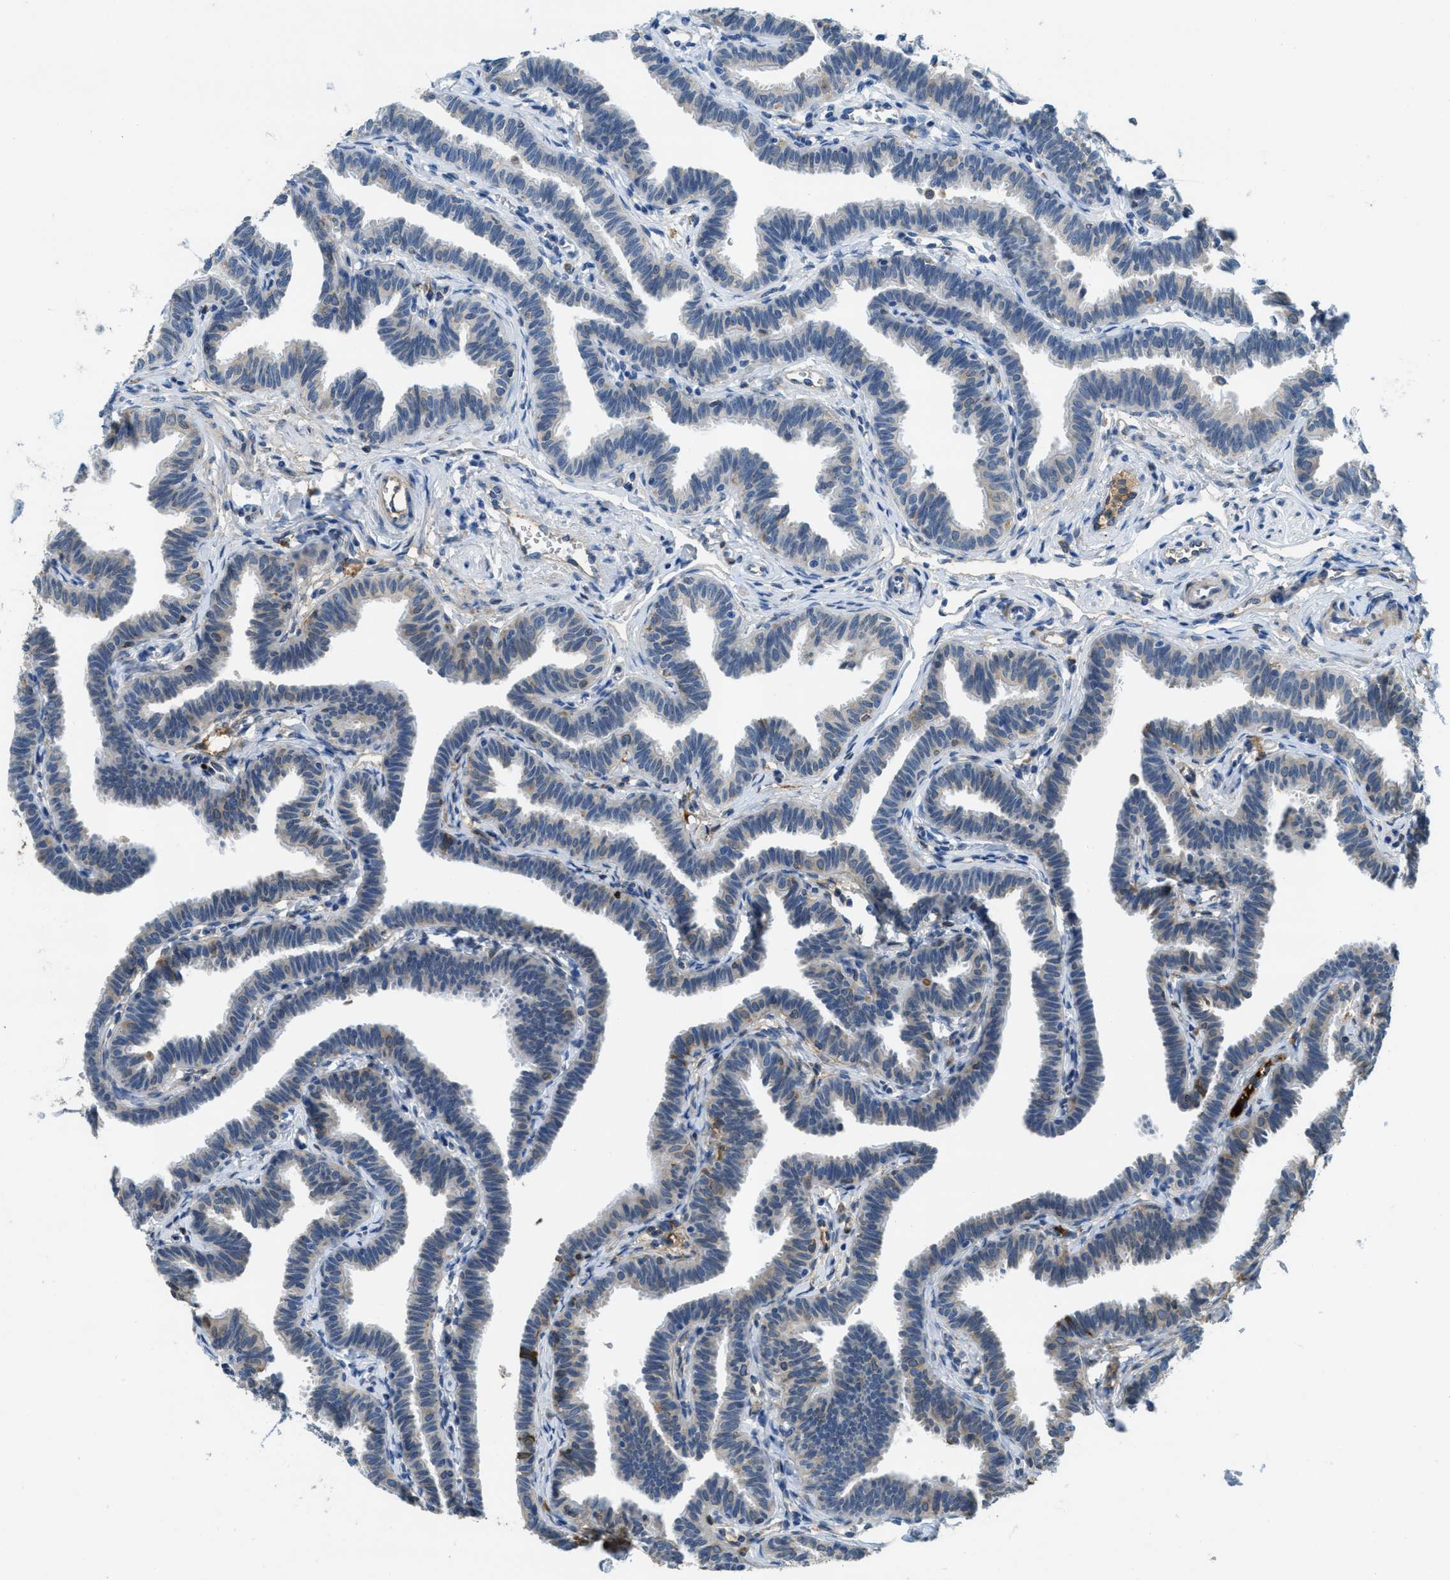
{"staining": {"intensity": "weak", "quantity": "25%-75%", "location": "cytoplasmic/membranous"}, "tissue": "fallopian tube", "cell_type": "Glandular cells", "image_type": "normal", "snomed": [{"axis": "morphology", "description": "Normal tissue, NOS"}, {"axis": "topography", "description": "Fallopian tube"}, {"axis": "topography", "description": "Ovary"}], "caption": "Human fallopian tube stained for a protein (brown) displays weak cytoplasmic/membranous positive positivity in about 25%-75% of glandular cells.", "gene": "MPDU1", "patient": {"sex": "female", "age": 23}}